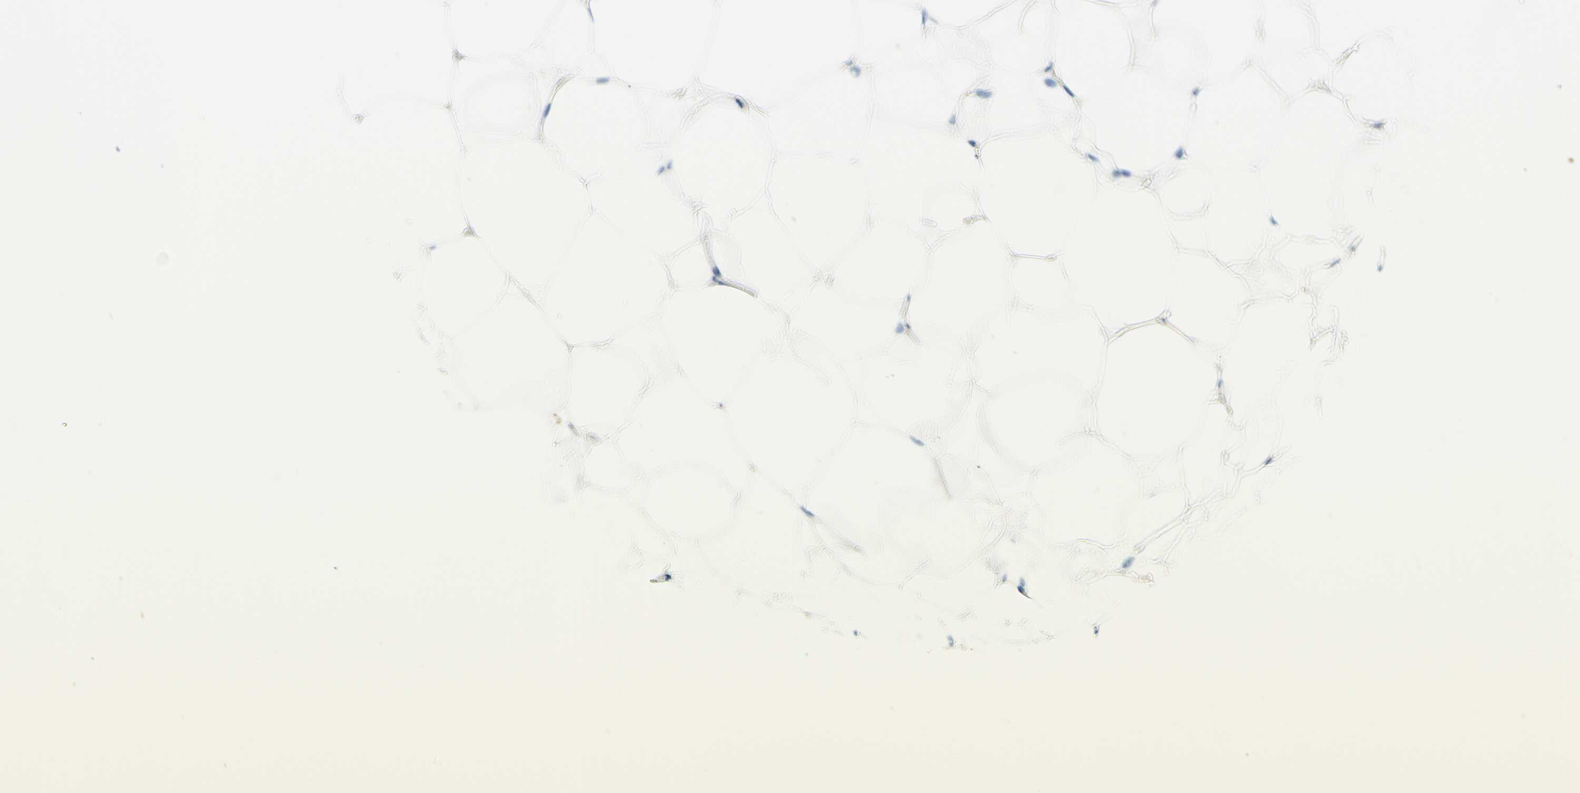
{"staining": {"intensity": "negative", "quantity": "none", "location": "none"}, "tissue": "adipose tissue", "cell_type": "Adipocytes", "image_type": "normal", "snomed": [{"axis": "morphology", "description": "Normal tissue, NOS"}, {"axis": "topography", "description": "Breast"}, {"axis": "topography", "description": "Adipose tissue"}], "caption": "DAB (3,3'-diaminobenzidine) immunohistochemical staining of unremarkable adipose tissue shows no significant expression in adipocytes.", "gene": "PASD1", "patient": {"sex": "female", "age": 25}}